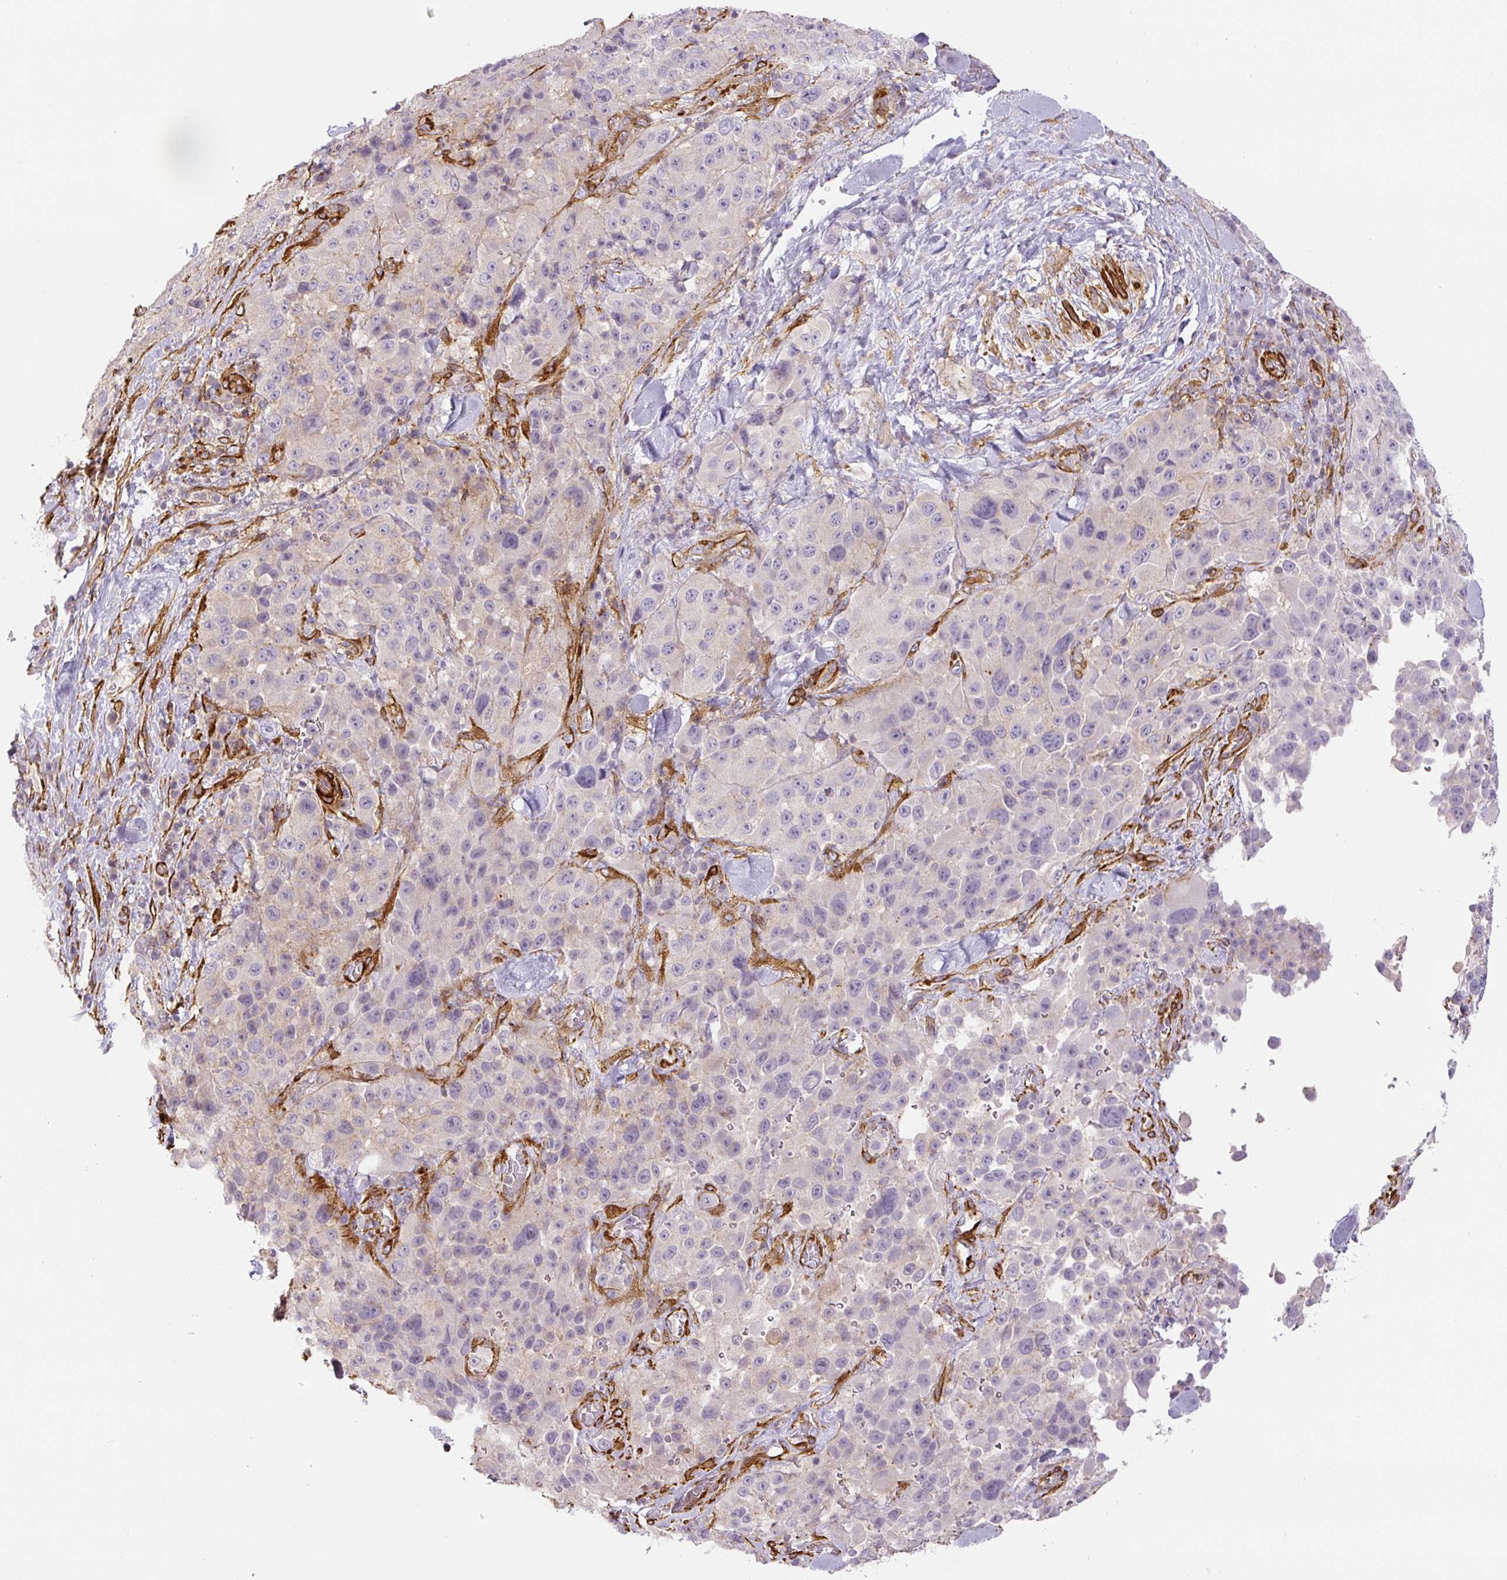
{"staining": {"intensity": "weak", "quantity": "<25%", "location": "cytoplasmic/membranous"}, "tissue": "melanoma", "cell_type": "Tumor cells", "image_type": "cancer", "snomed": [{"axis": "morphology", "description": "Malignant melanoma, Metastatic site"}, {"axis": "topography", "description": "Lymph node"}], "caption": "An image of melanoma stained for a protein displays no brown staining in tumor cells.", "gene": "MYL12A", "patient": {"sex": "male", "age": 62}}